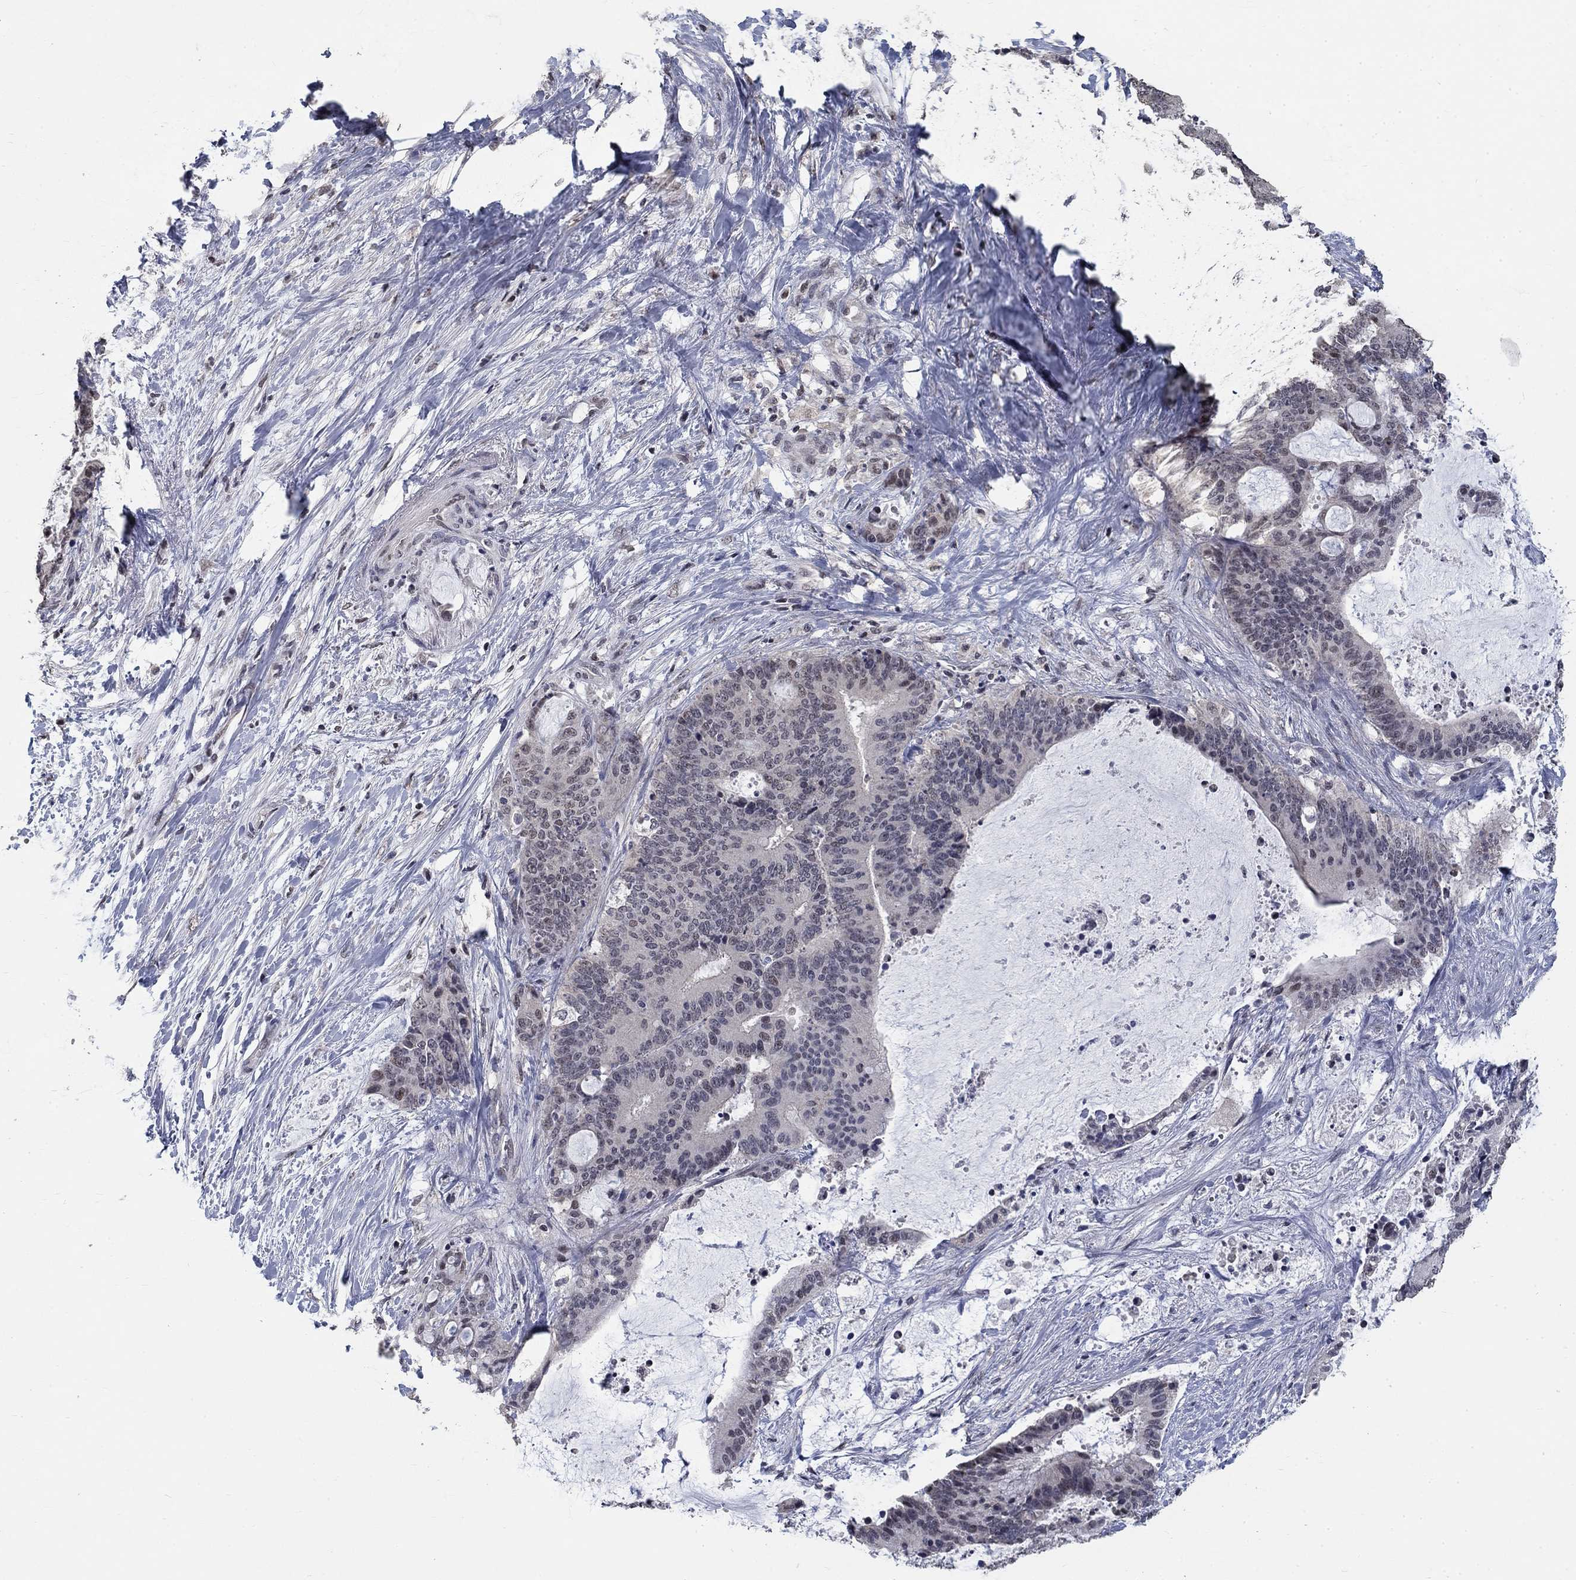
{"staining": {"intensity": "negative", "quantity": "none", "location": "none"}, "tissue": "liver cancer", "cell_type": "Tumor cells", "image_type": "cancer", "snomed": [{"axis": "morphology", "description": "Cholangiocarcinoma"}, {"axis": "topography", "description": "Liver"}], "caption": "The image shows no staining of tumor cells in liver cancer.", "gene": "SPATA33", "patient": {"sex": "female", "age": 73}}